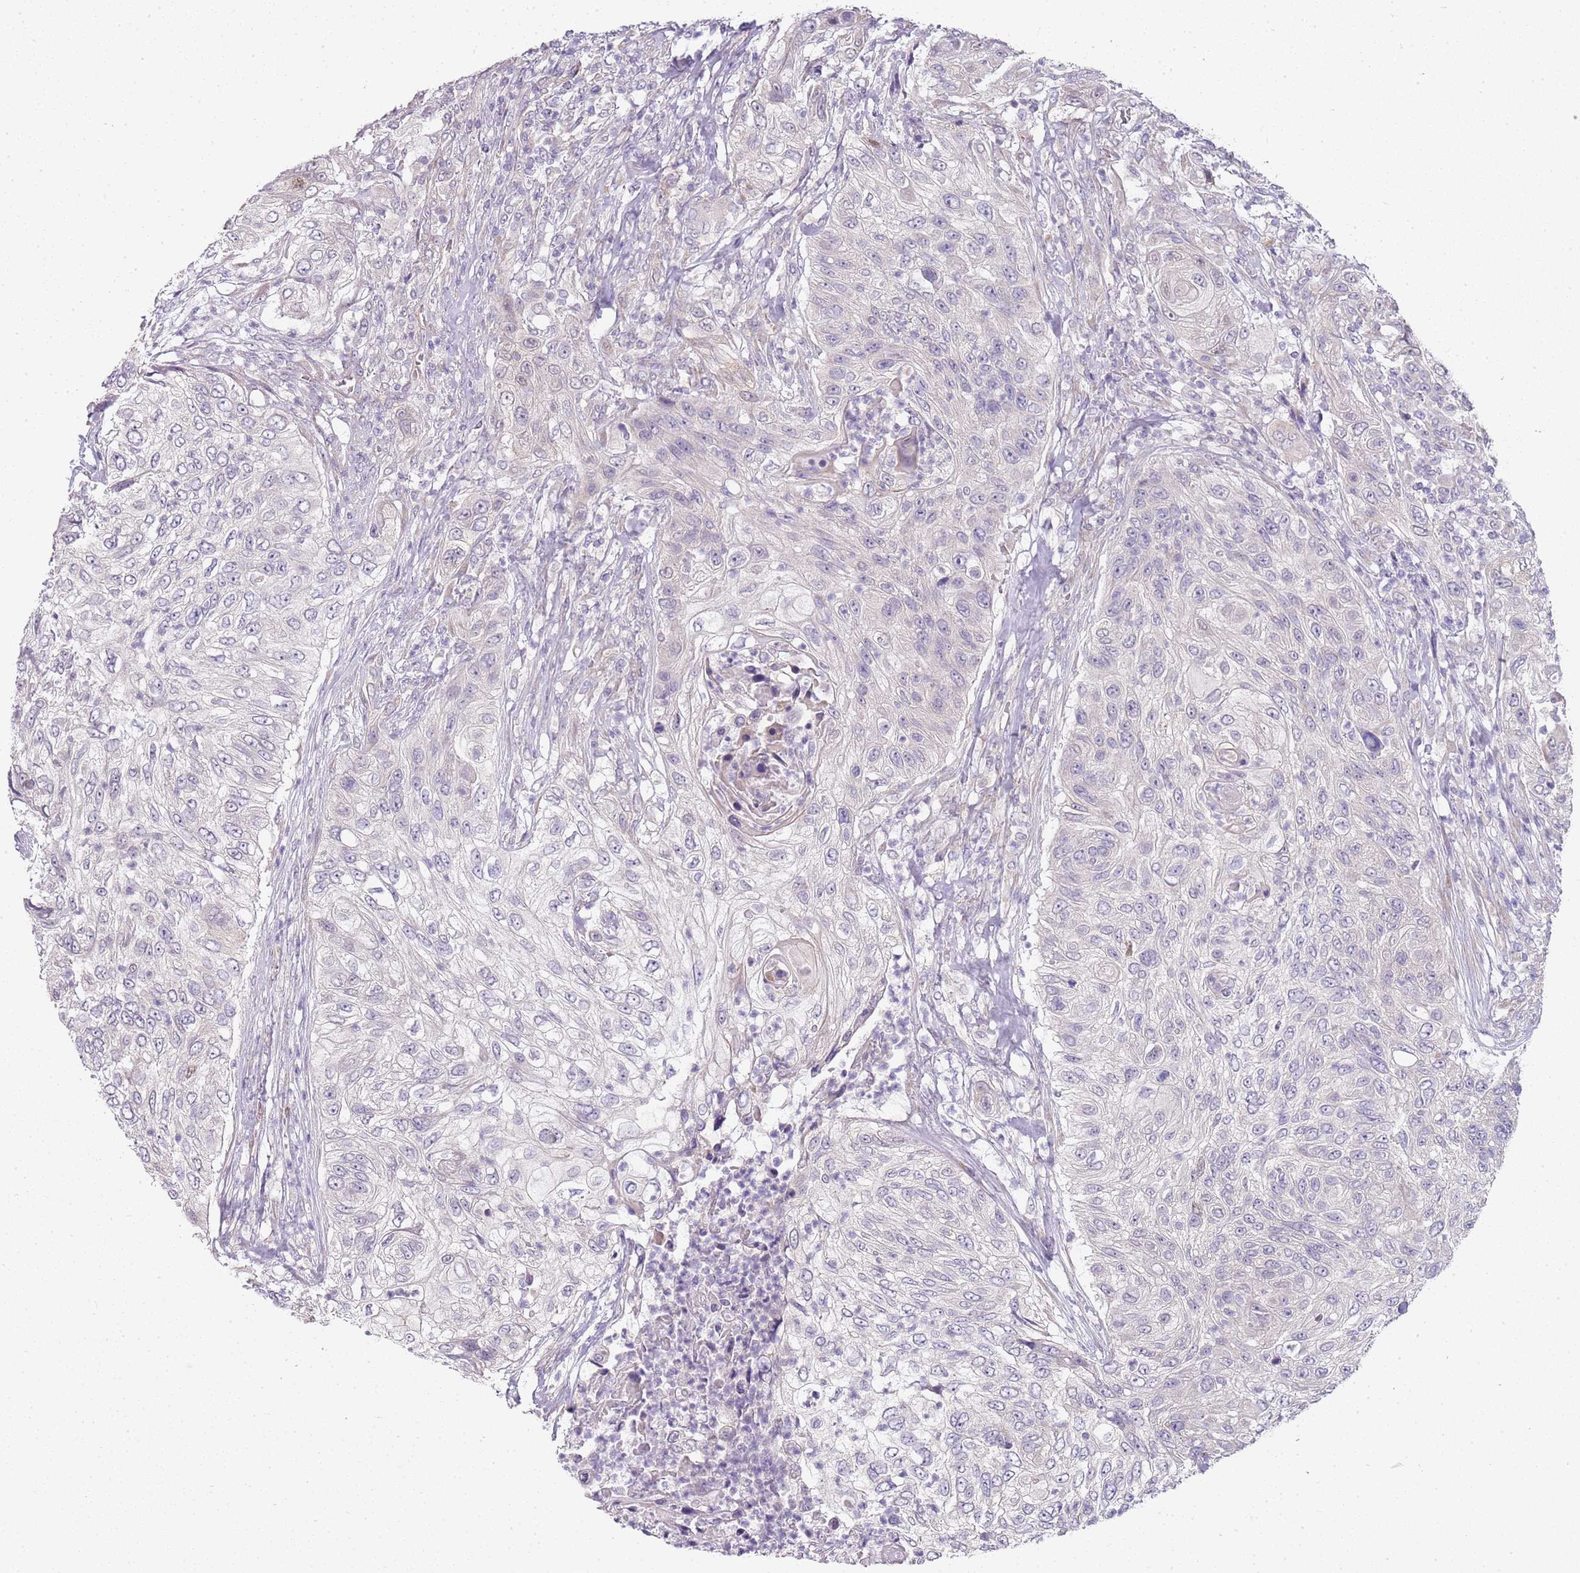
{"staining": {"intensity": "negative", "quantity": "none", "location": "none"}, "tissue": "urothelial cancer", "cell_type": "Tumor cells", "image_type": "cancer", "snomed": [{"axis": "morphology", "description": "Urothelial carcinoma, High grade"}, {"axis": "topography", "description": "Urinary bladder"}], "caption": "An immunohistochemistry photomicrograph of urothelial cancer is shown. There is no staining in tumor cells of urothelial cancer. (Brightfield microscopy of DAB immunohistochemistry at high magnification).", "gene": "TBC1D9", "patient": {"sex": "female", "age": 60}}